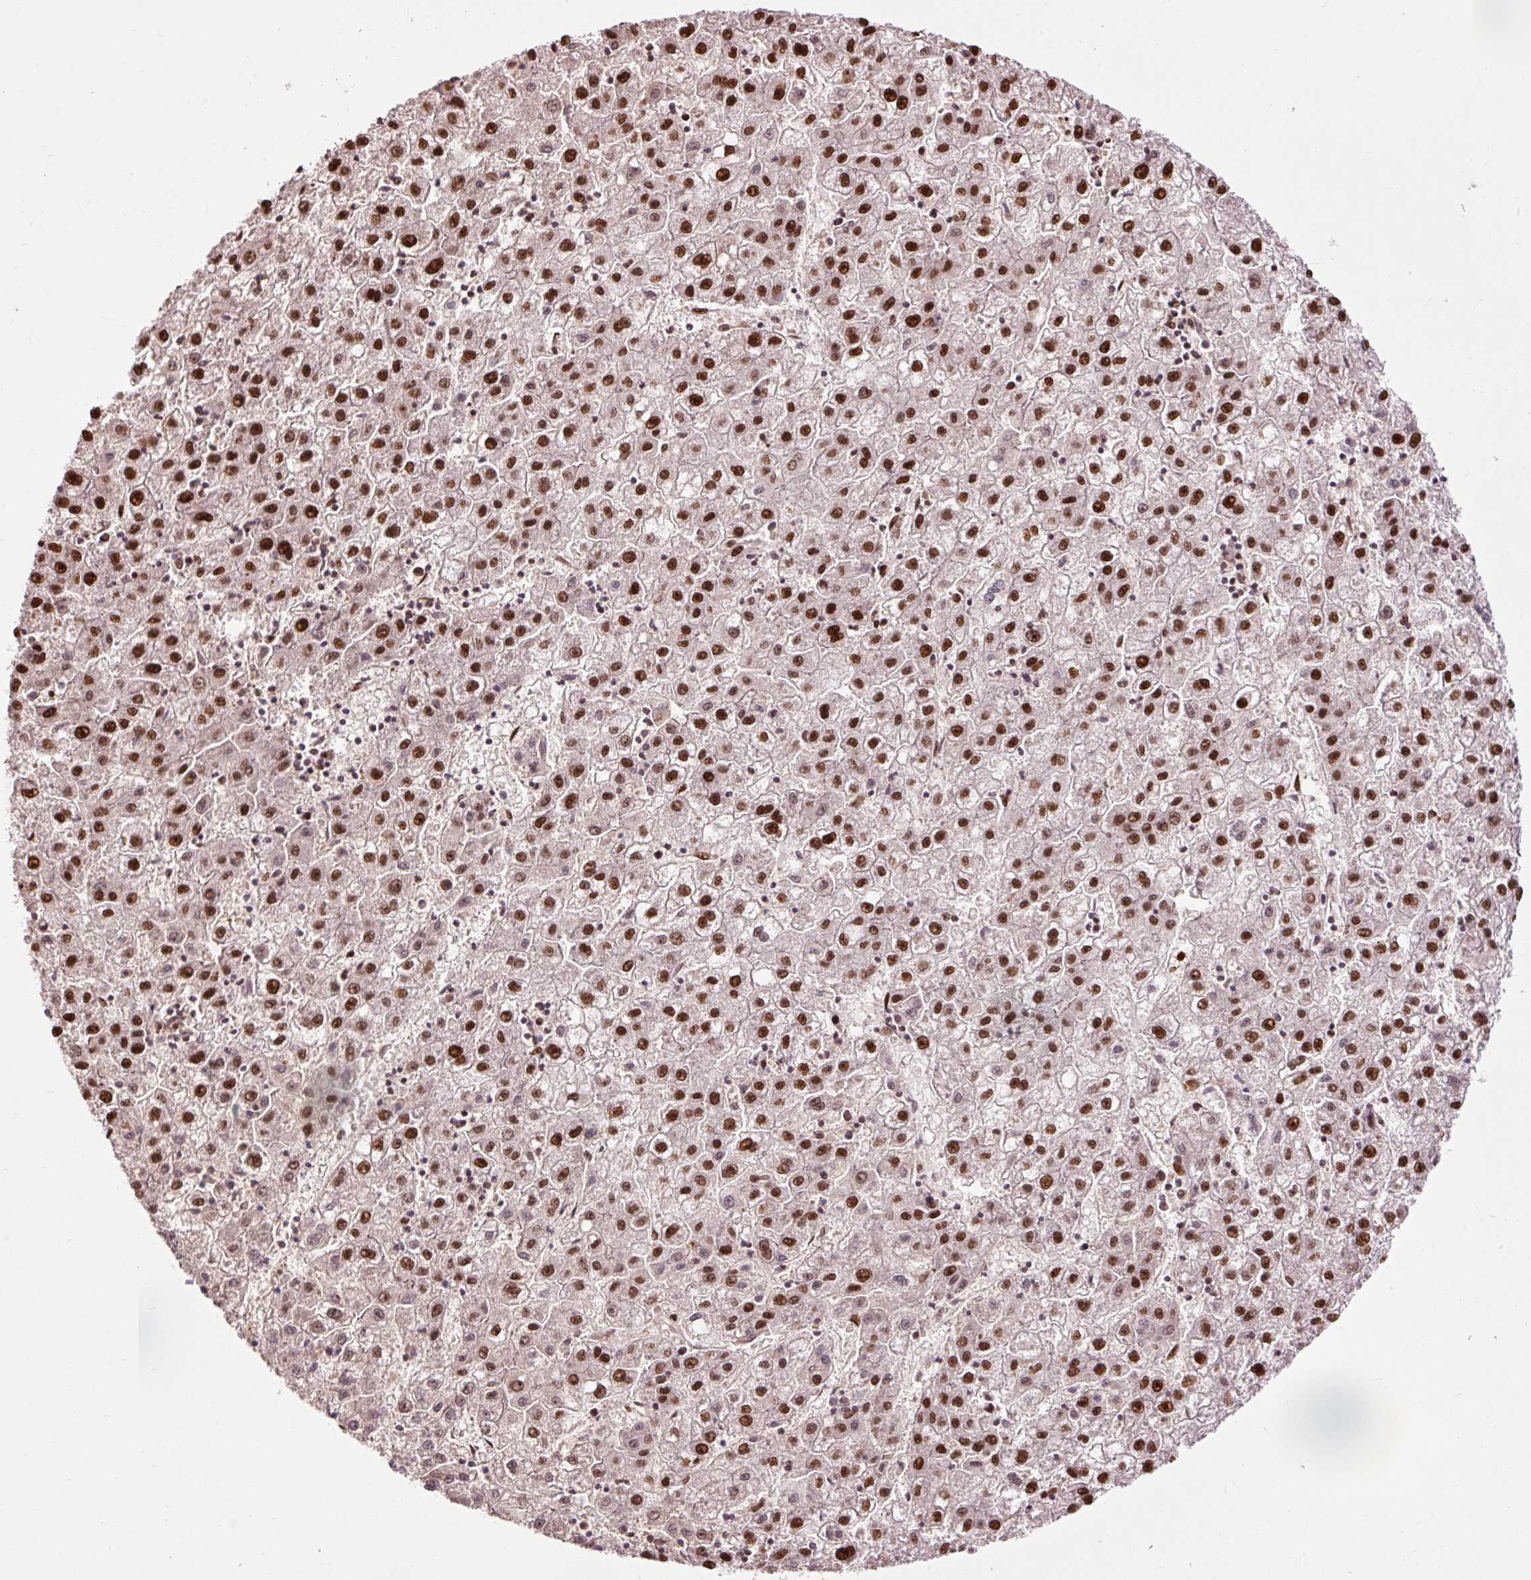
{"staining": {"intensity": "strong", "quantity": "25%-75%", "location": "nuclear"}, "tissue": "liver cancer", "cell_type": "Tumor cells", "image_type": "cancer", "snomed": [{"axis": "morphology", "description": "Carcinoma, Hepatocellular, NOS"}, {"axis": "topography", "description": "Liver"}], "caption": "Human liver cancer (hepatocellular carcinoma) stained with a brown dye shows strong nuclear positive positivity in approximately 25%-75% of tumor cells.", "gene": "ZBTB44", "patient": {"sex": "male", "age": 72}}